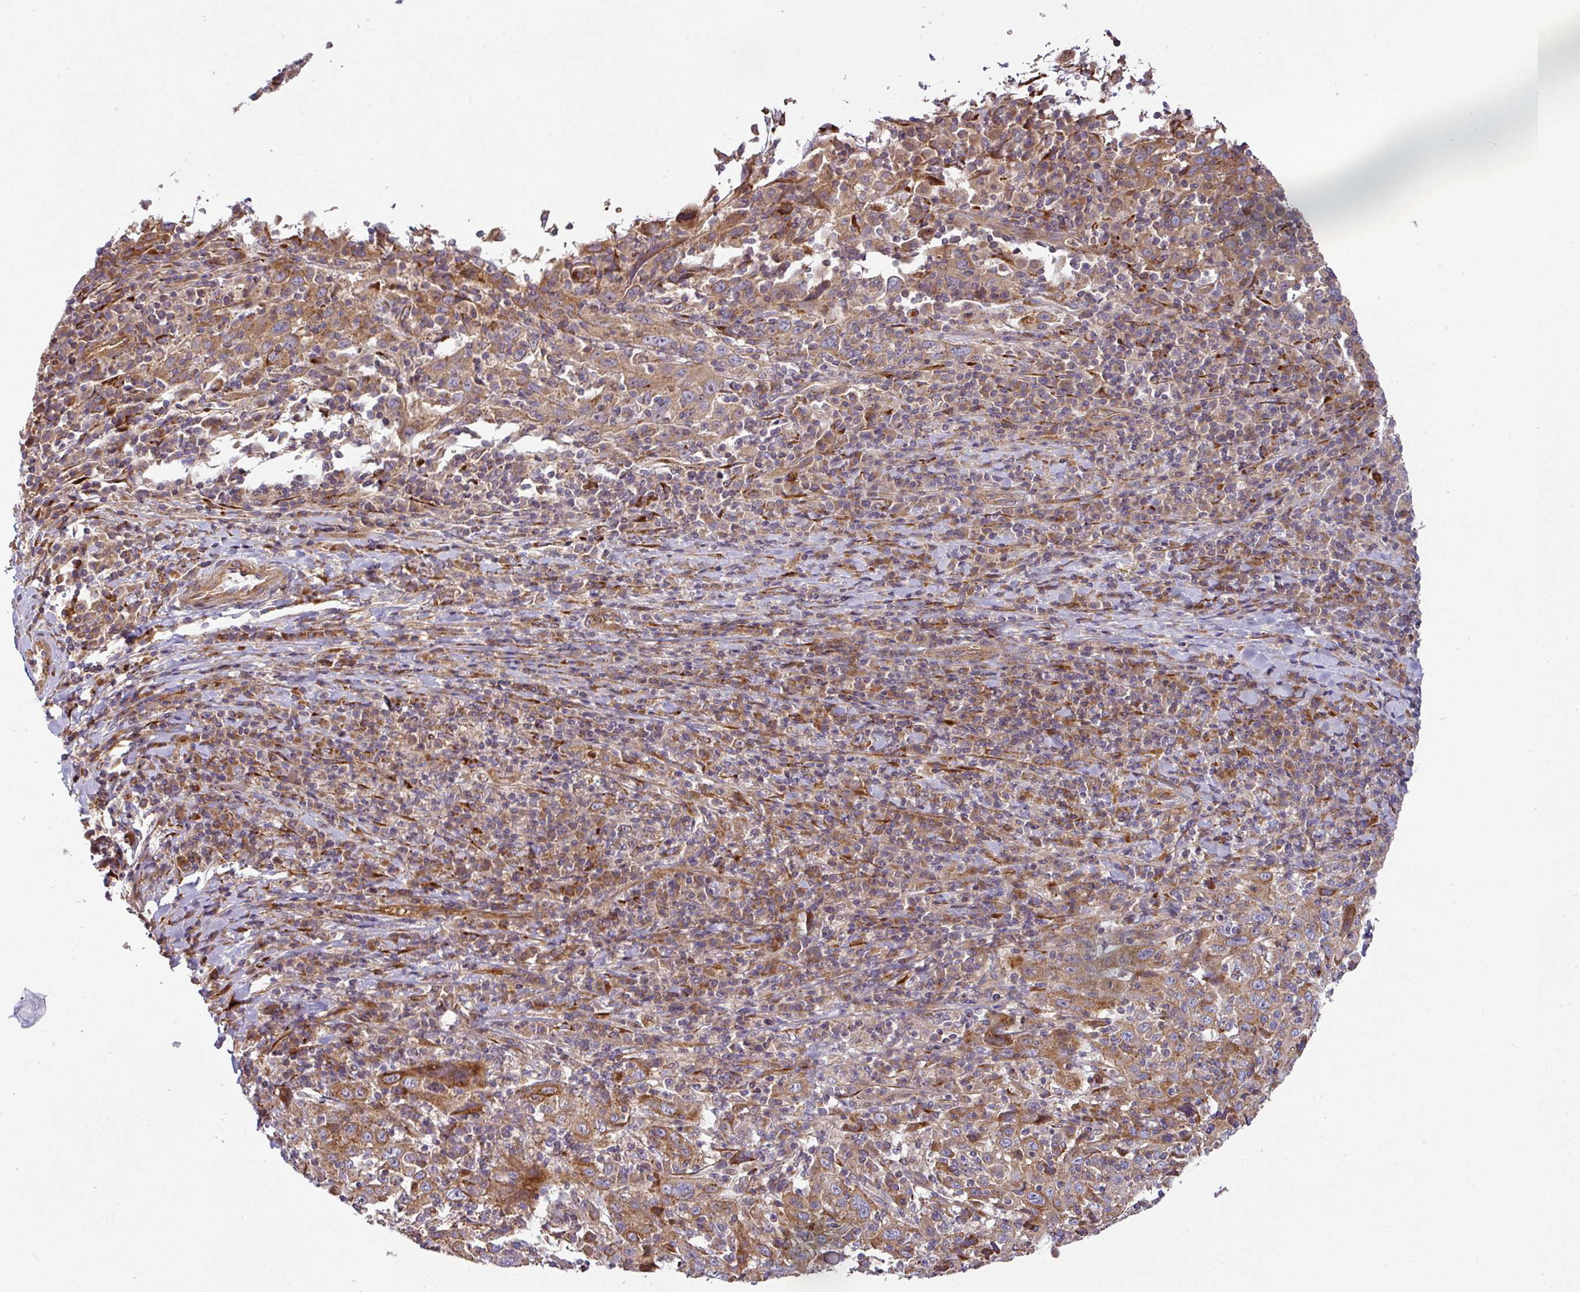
{"staining": {"intensity": "moderate", "quantity": ">75%", "location": "cytoplasmic/membranous"}, "tissue": "cervical cancer", "cell_type": "Tumor cells", "image_type": "cancer", "snomed": [{"axis": "morphology", "description": "Squamous cell carcinoma, NOS"}, {"axis": "topography", "description": "Cervix"}], "caption": "Squamous cell carcinoma (cervical) was stained to show a protein in brown. There is medium levels of moderate cytoplasmic/membranous expression in about >75% of tumor cells.", "gene": "CASP2", "patient": {"sex": "female", "age": 46}}